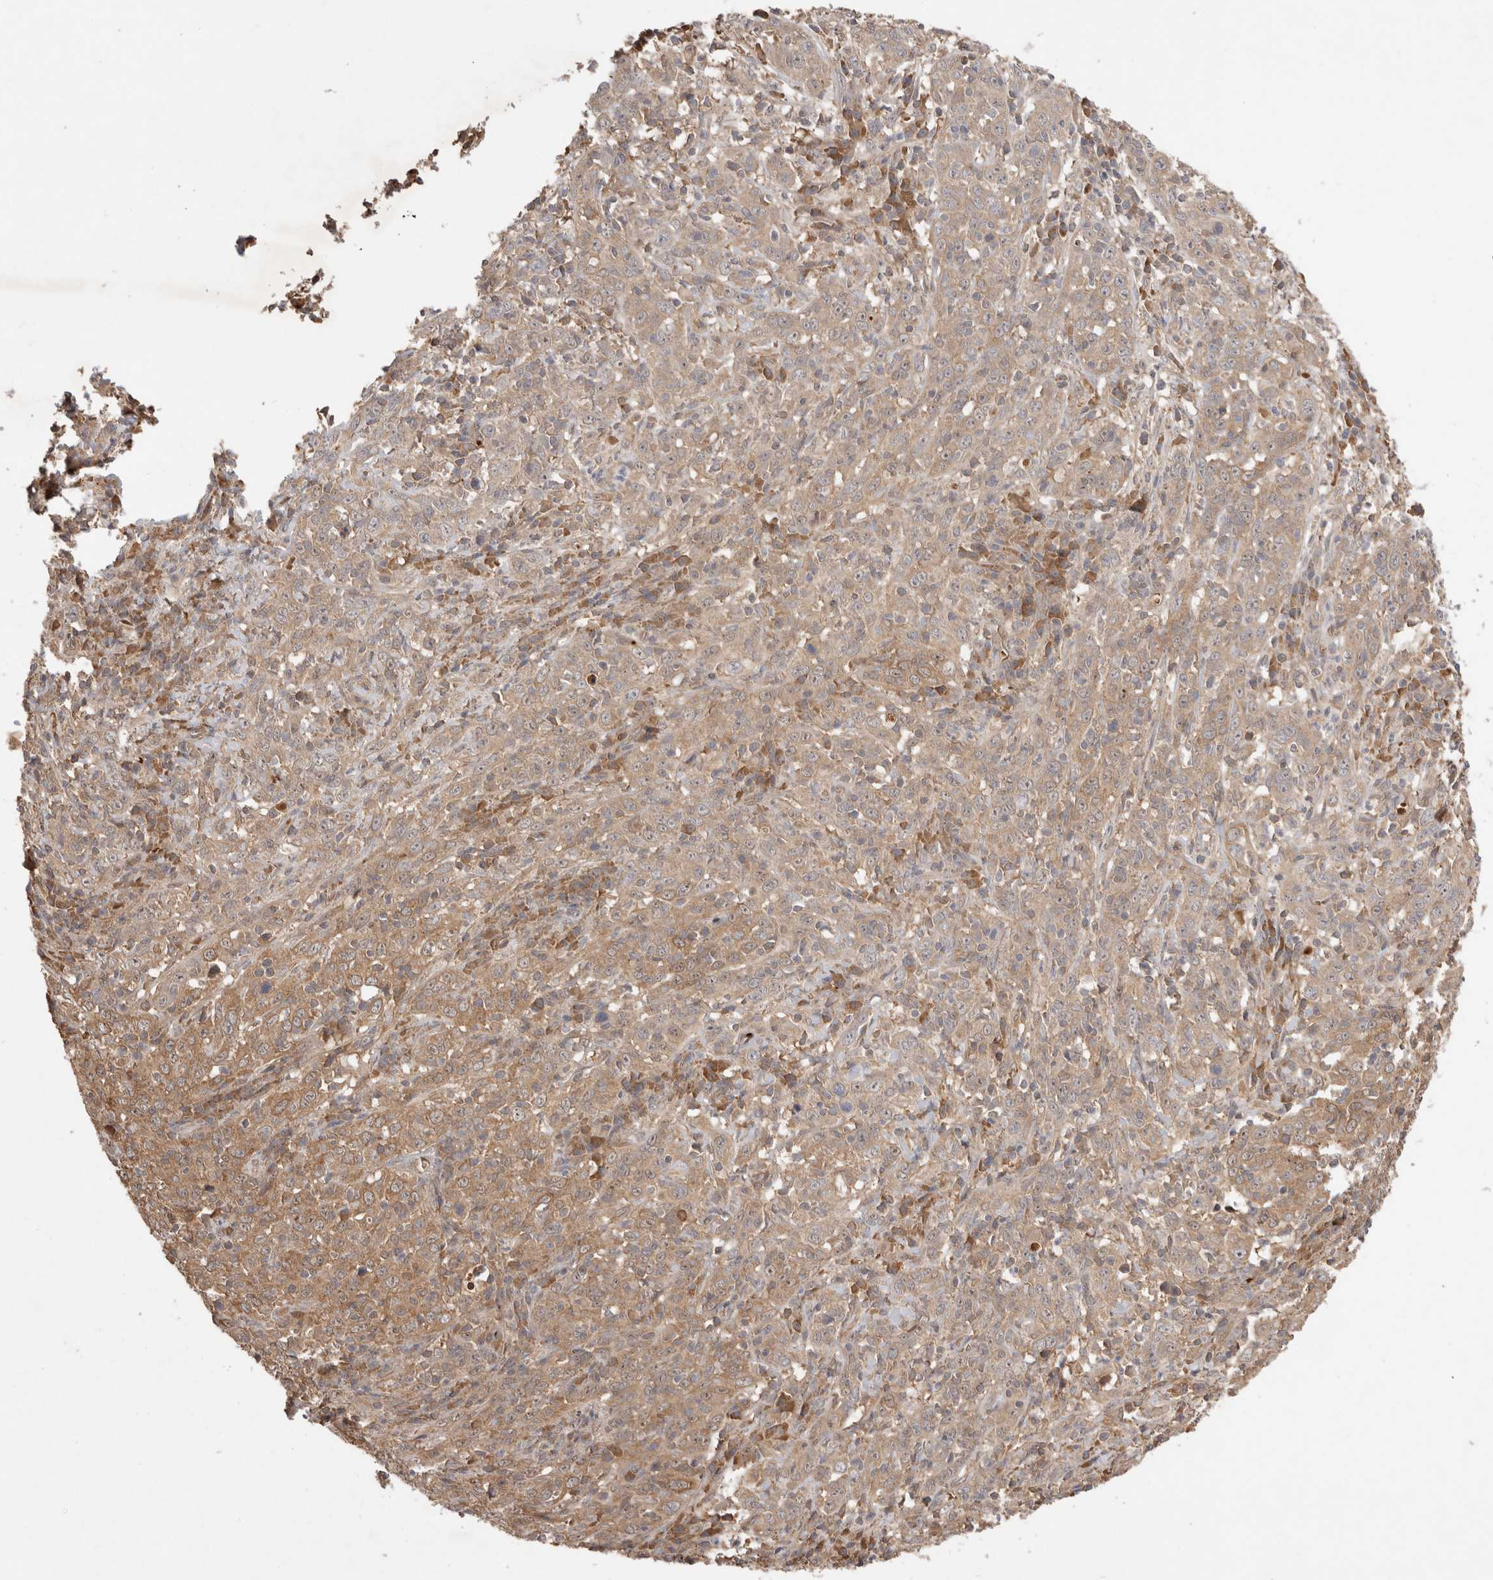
{"staining": {"intensity": "moderate", "quantity": ">75%", "location": "cytoplasmic/membranous"}, "tissue": "cervical cancer", "cell_type": "Tumor cells", "image_type": "cancer", "snomed": [{"axis": "morphology", "description": "Squamous cell carcinoma, NOS"}, {"axis": "topography", "description": "Cervix"}], "caption": "High-power microscopy captured an immunohistochemistry photomicrograph of cervical cancer (squamous cell carcinoma), revealing moderate cytoplasmic/membranous positivity in approximately >75% of tumor cells.", "gene": "FAM221A", "patient": {"sex": "female", "age": 46}}